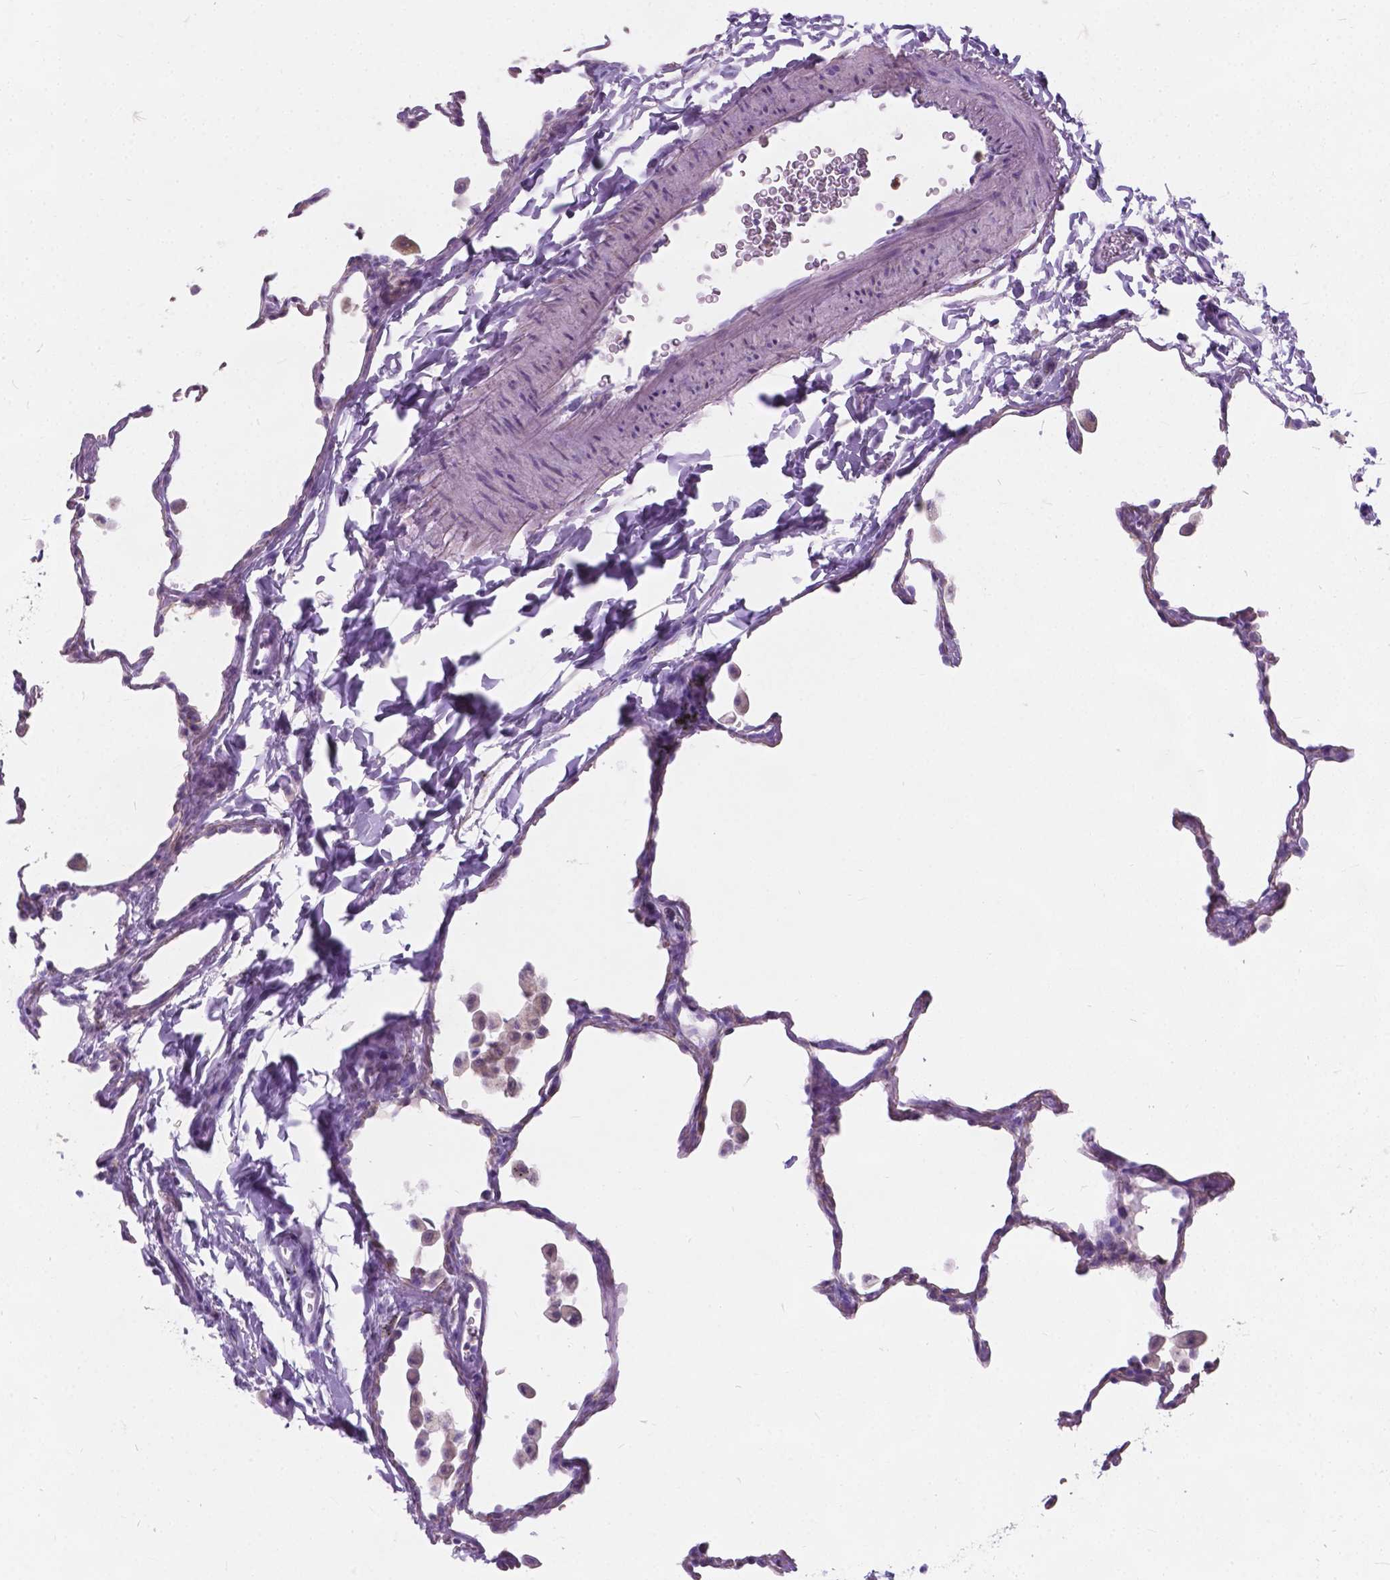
{"staining": {"intensity": "negative", "quantity": "none", "location": "none"}, "tissue": "lung", "cell_type": "Alveolar cells", "image_type": "normal", "snomed": [{"axis": "morphology", "description": "Normal tissue, NOS"}, {"axis": "topography", "description": "Lung"}], "caption": "Benign lung was stained to show a protein in brown. There is no significant positivity in alveolar cells. Nuclei are stained in blue.", "gene": "KIAA0040", "patient": {"sex": "female", "age": 47}}